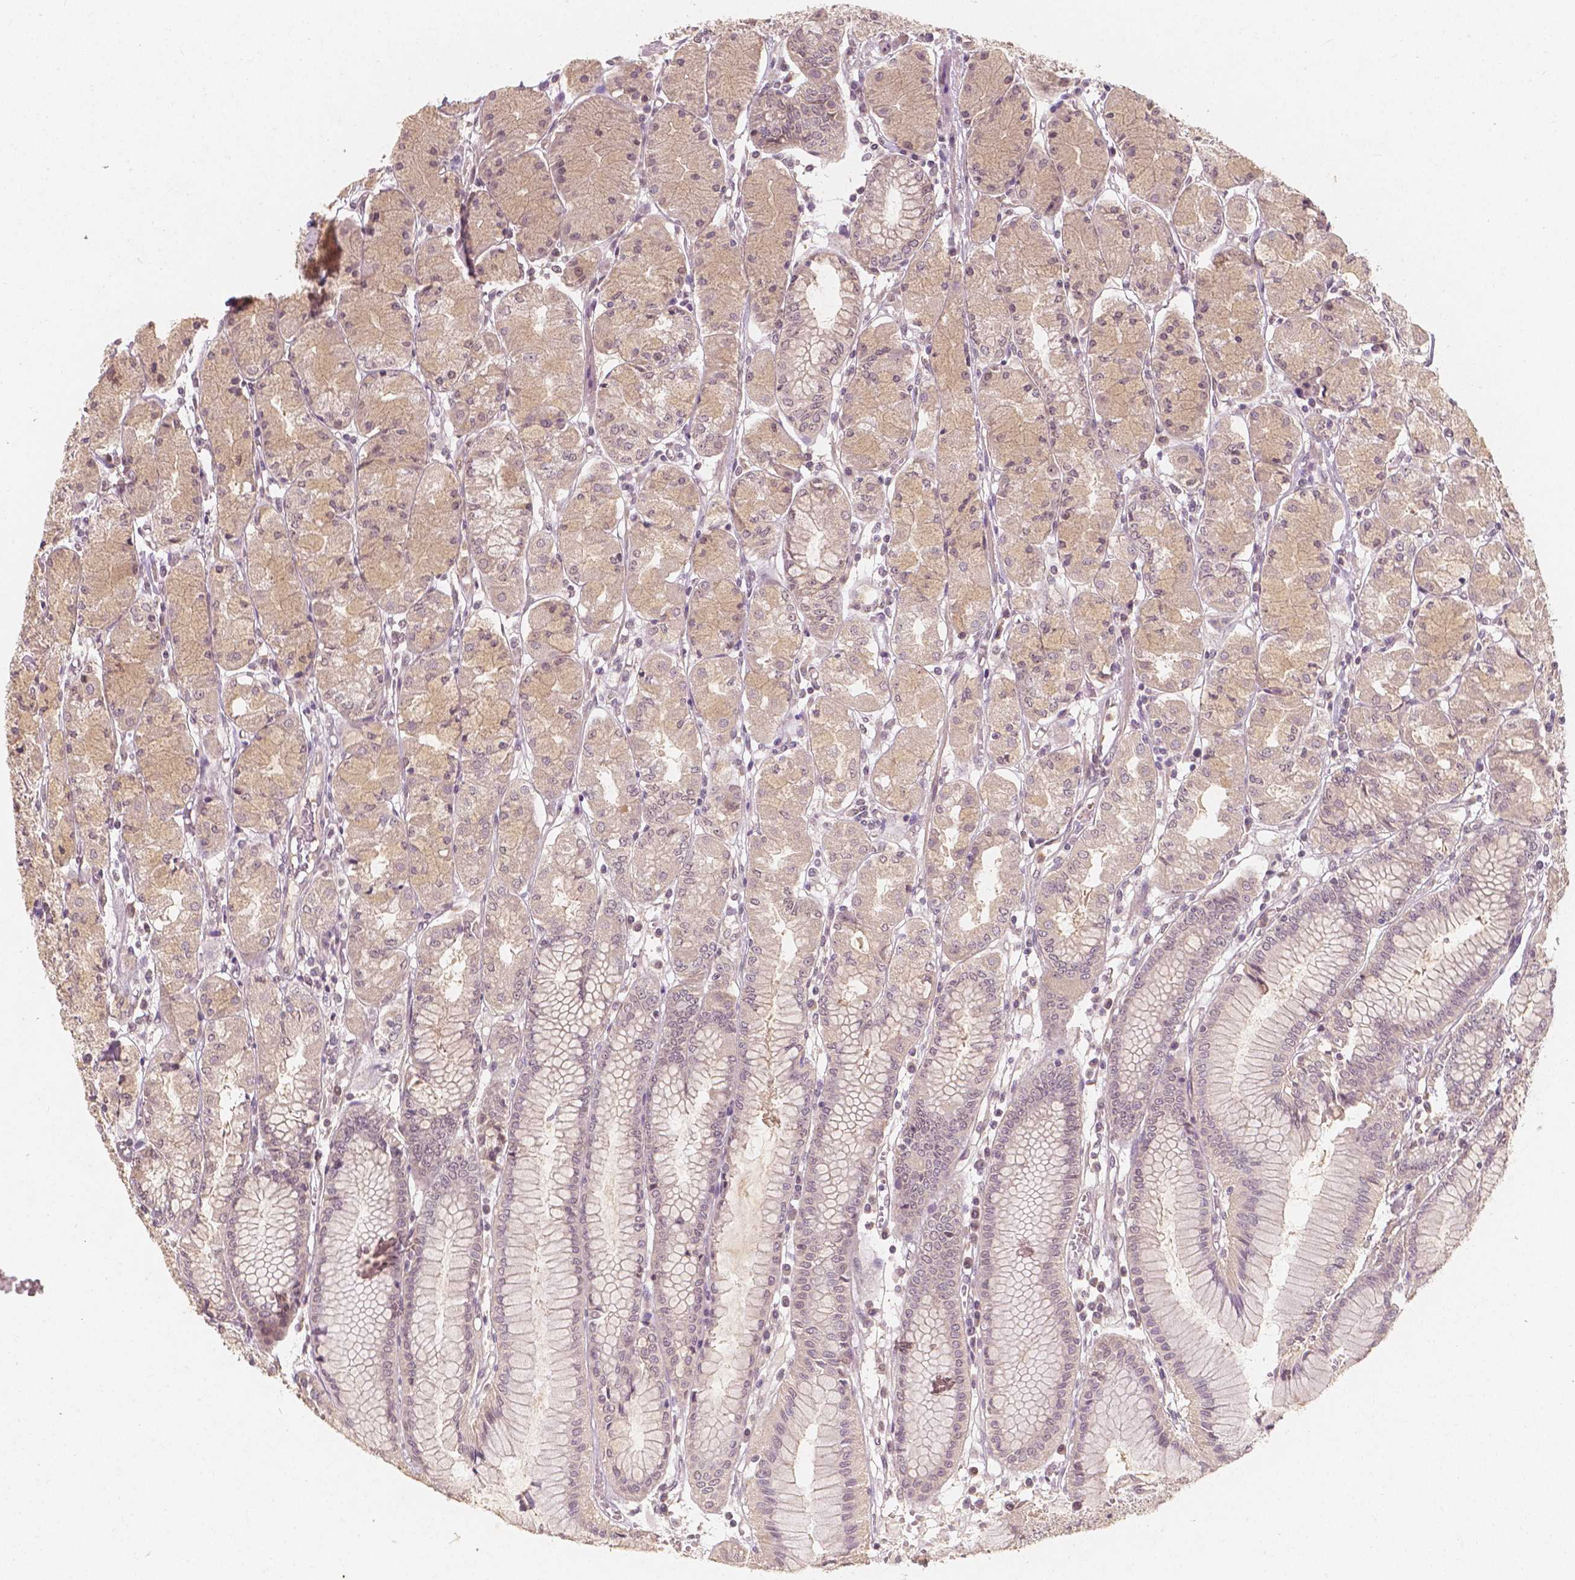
{"staining": {"intensity": "moderate", "quantity": "25%-75%", "location": "cytoplasmic/membranous"}, "tissue": "stomach", "cell_type": "Glandular cells", "image_type": "normal", "snomed": [{"axis": "morphology", "description": "Normal tissue, NOS"}, {"axis": "topography", "description": "Stomach, upper"}], "caption": "This photomicrograph displays normal stomach stained with immunohistochemistry to label a protein in brown. The cytoplasmic/membranous of glandular cells show moderate positivity for the protein. Nuclei are counter-stained blue.", "gene": "NOLC1", "patient": {"sex": "male", "age": 69}}